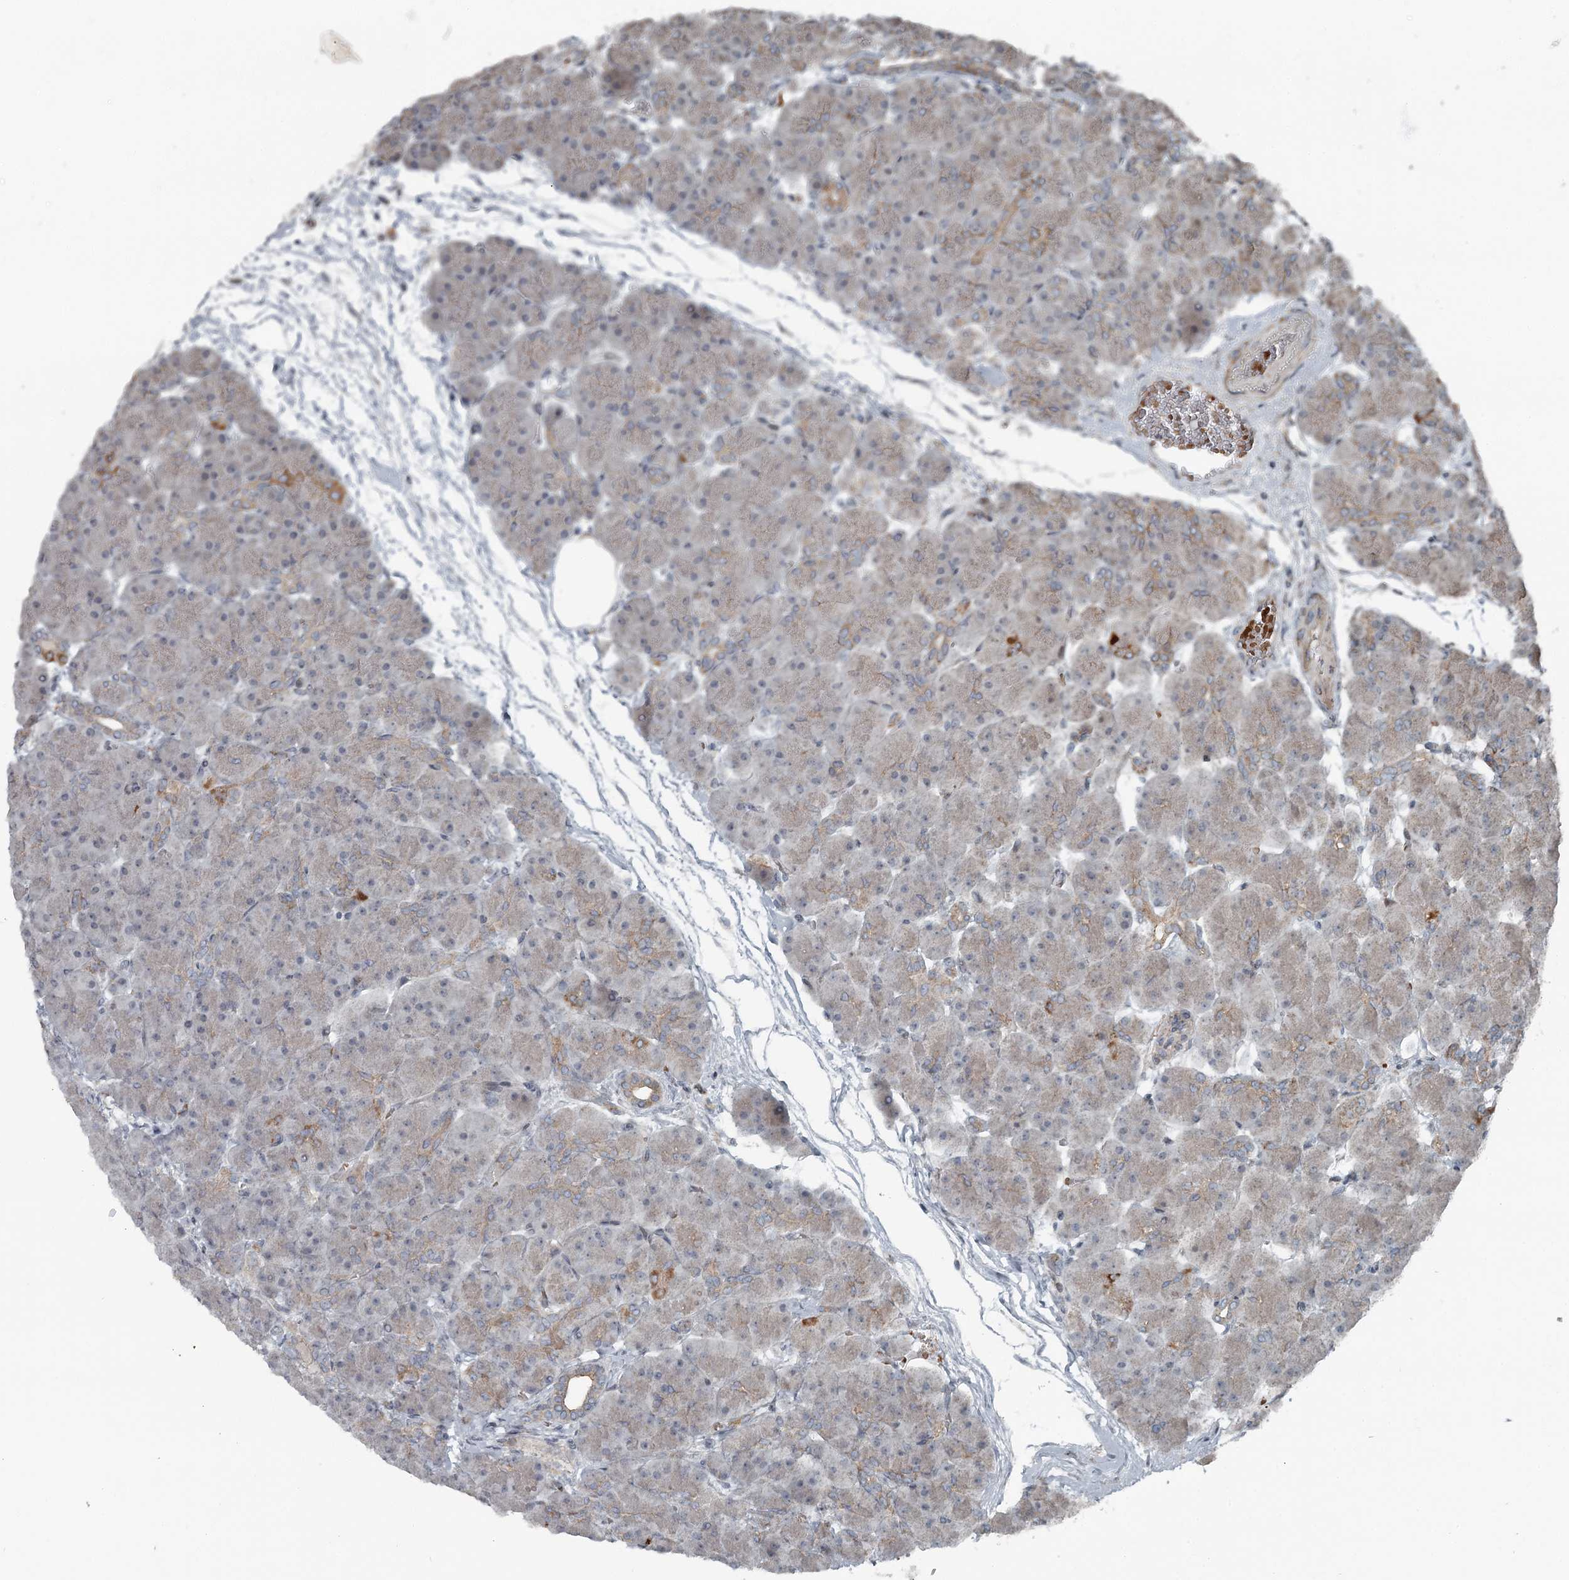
{"staining": {"intensity": "weak", "quantity": "25%-75%", "location": "cytoplasmic/membranous"}, "tissue": "pancreas", "cell_type": "Exocrine glandular cells", "image_type": "normal", "snomed": [{"axis": "morphology", "description": "Normal tissue, NOS"}, {"axis": "topography", "description": "Pancreas"}], "caption": "Immunohistochemistry (DAB (3,3'-diaminobenzidine)) staining of benign pancreas demonstrates weak cytoplasmic/membranous protein staining in about 25%-75% of exocrine glandular cells.", "gene": "RASSF8", "patient": {"sex": "male", "age": 66}}